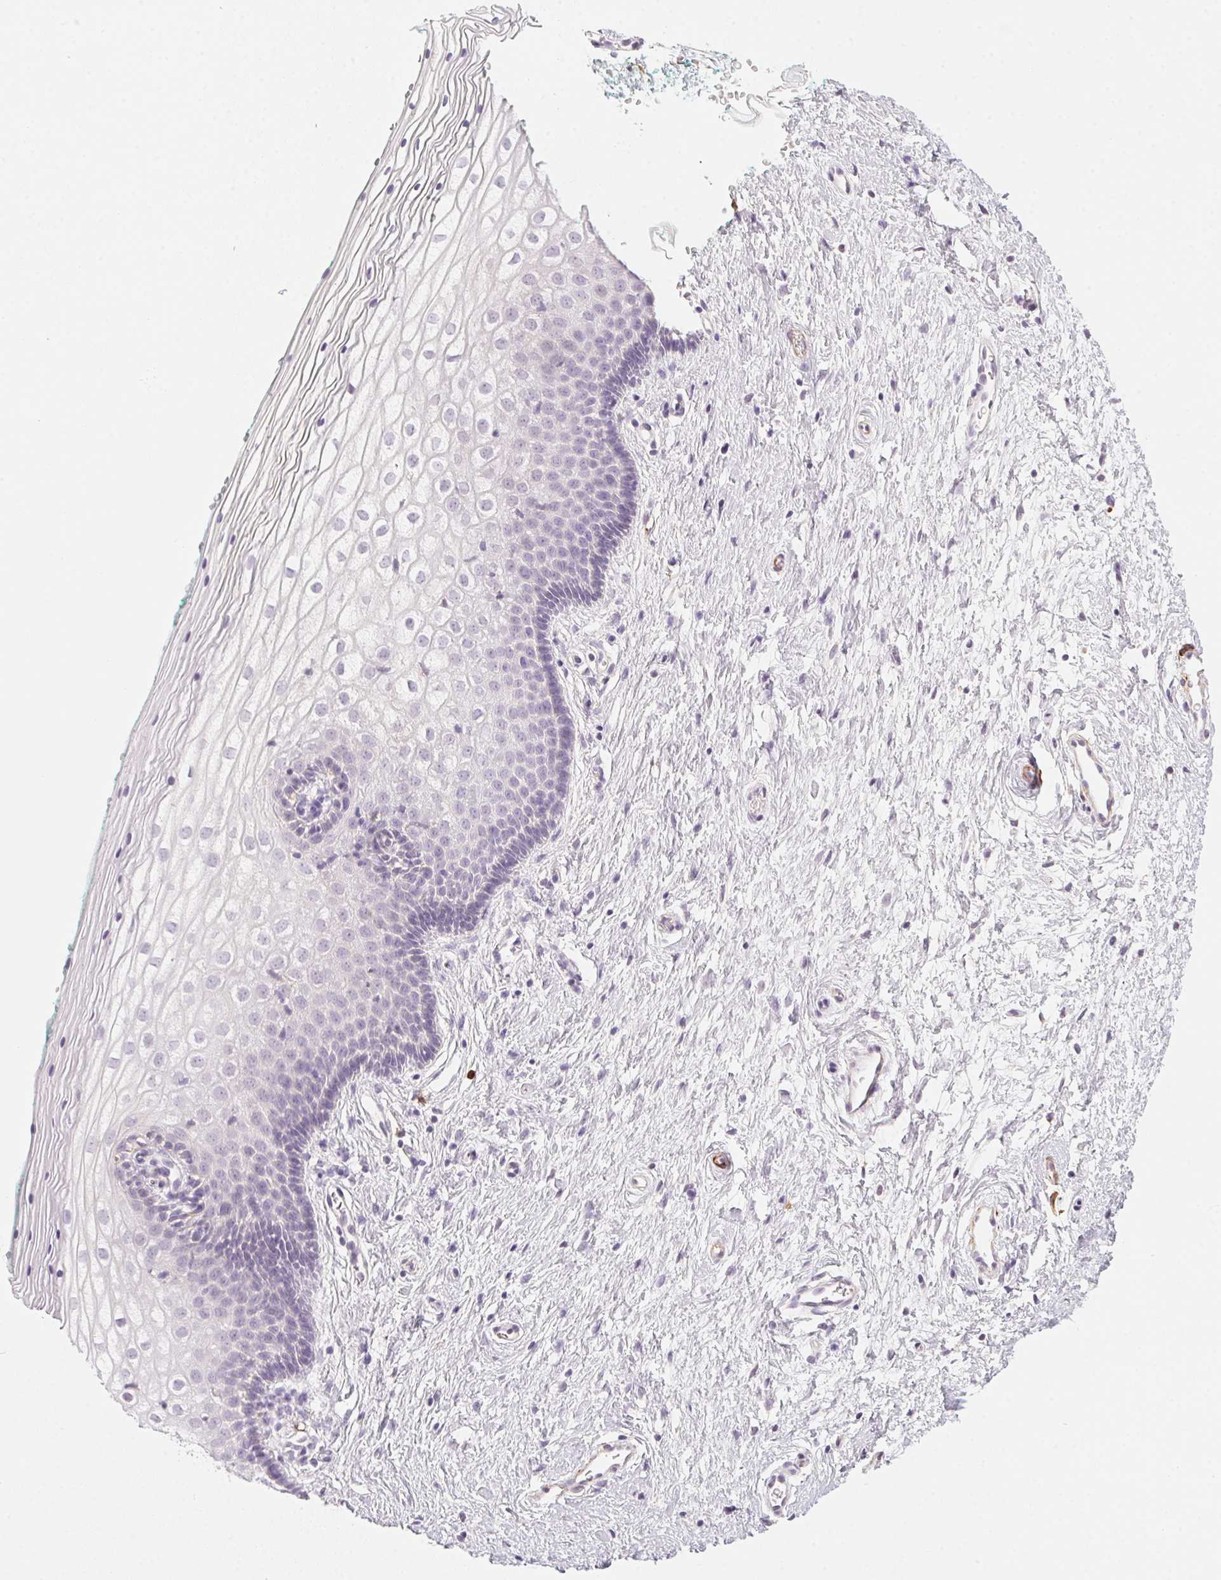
{"staining": {"intensity": "negative", "quantity": "none", "location": "none"}, "tissue": "vagina", "cell_type": "Squamous epithelial cells", "image_type": "normal", "snomed": [{"axis": "morphology", "description": "Normal tissue, NOS"}, {"axis": "topography", "description": "Vagina"}], "caption": "Immunohistochemistry (IHC) micrograph of benign vagina: human vagina stained with DAB (3,3'-diaminobenzidine) shows no significant protein staining in squamous epithelial cells.", "gene": "PRPH", "patient": {"sex": "female", "age": 36}}